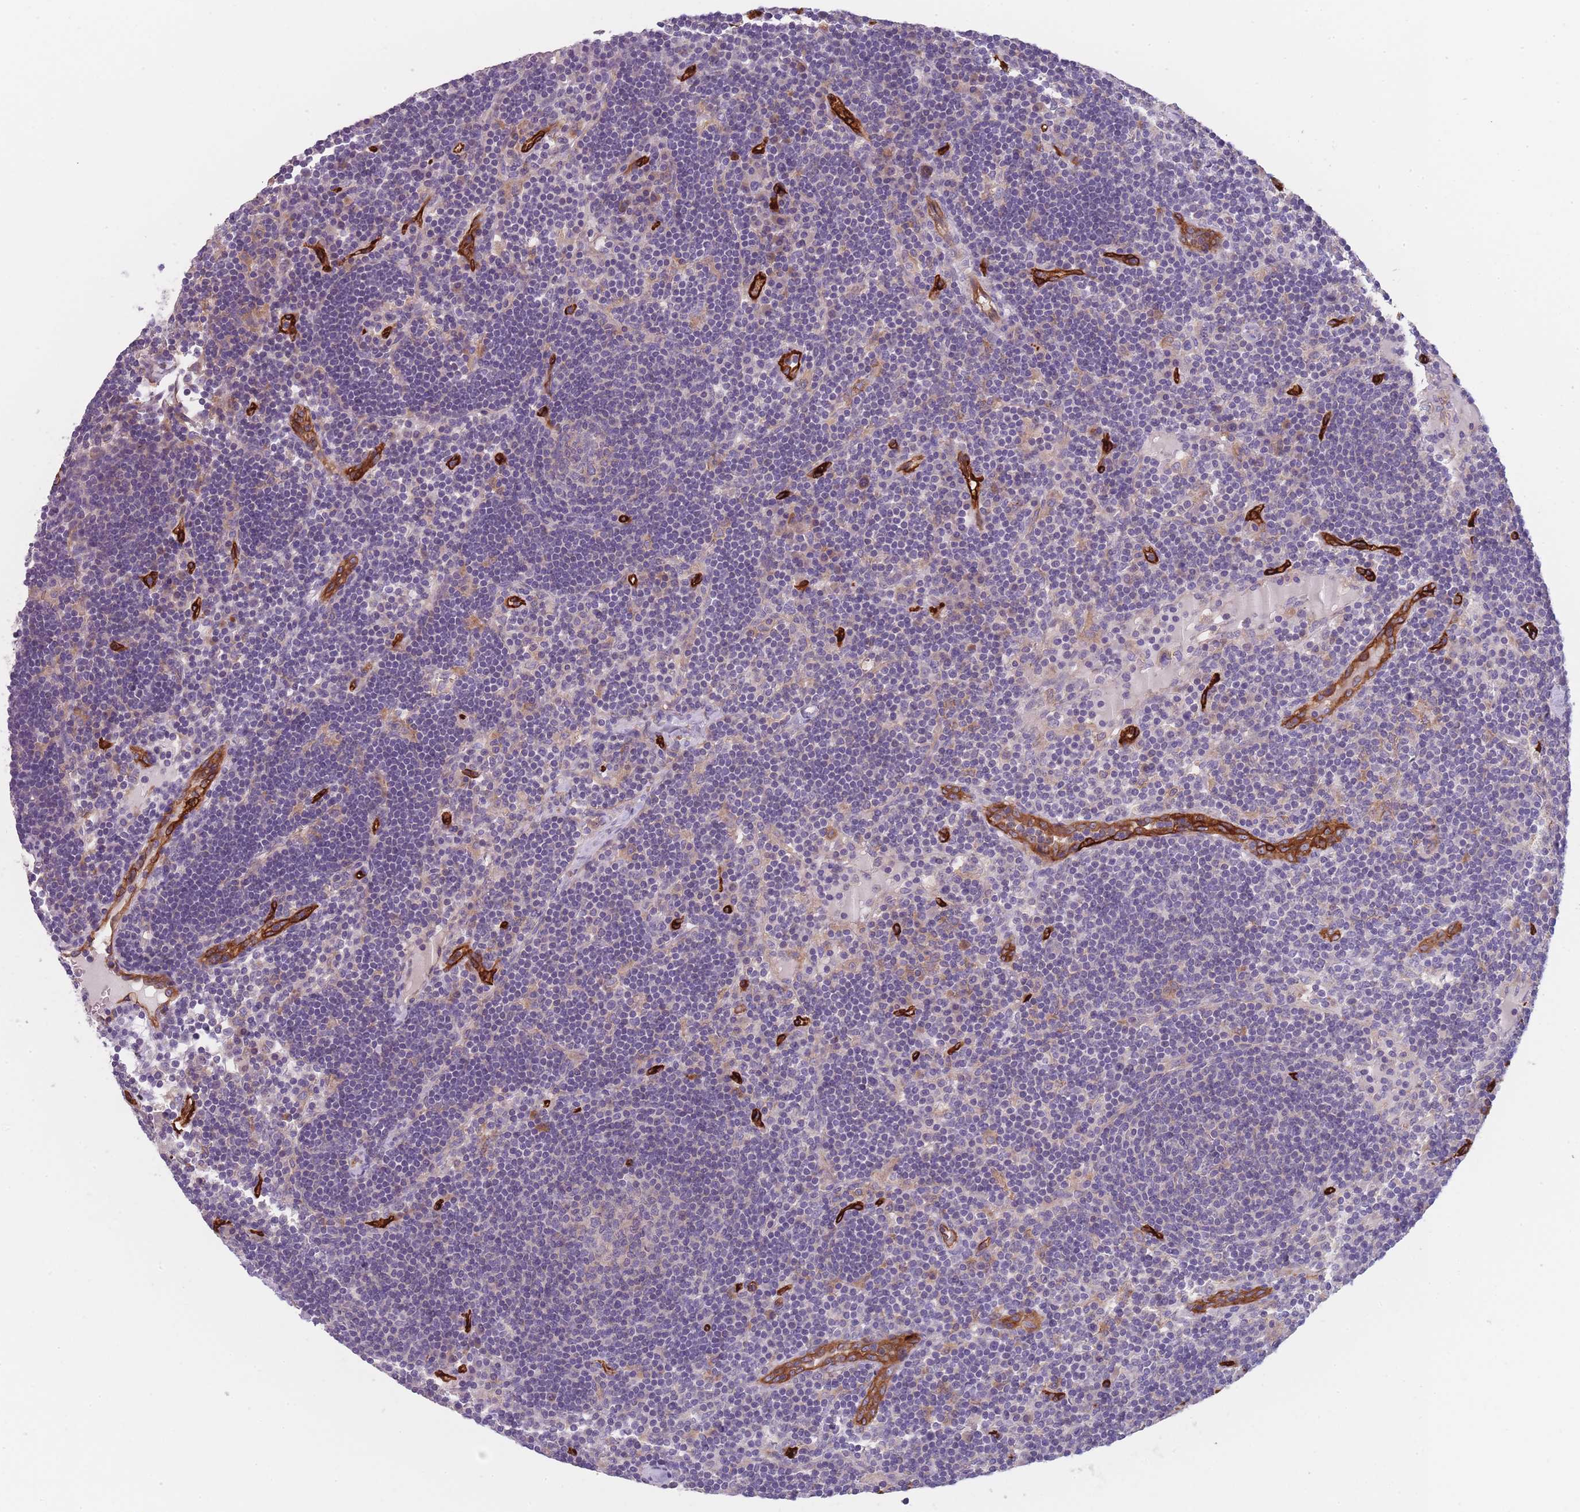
{"staining": {"intensity": "moderate", "quantity": "25%-75%", "location": "cytoplasmic/membranous"}, "tissue": "lymph node", "cell_type": "Germinal center cells", "image_type": "normal", "snomed": [{"axis": "morphology", "description": "Normal tissue, NOS"}, {"axis": "topography", "description": "Lymph node"}], "caption": "Immunohistochemistry (IHC) (DAB (3,3'-diaminobenzidine)) staining of unremarkable human lymph node demonstrates moderate cytoplasmic/membranous protein positivity in approximately 25%-75% of germinal center cells. Using DAB (3,3'-diaminobenzidine) (brown) and hematoxylin (blue) stains, captured at high magnification using brightfield microscopy.", "gene": "CD300LF", "patient": {"sex": "male", "age": 53}}